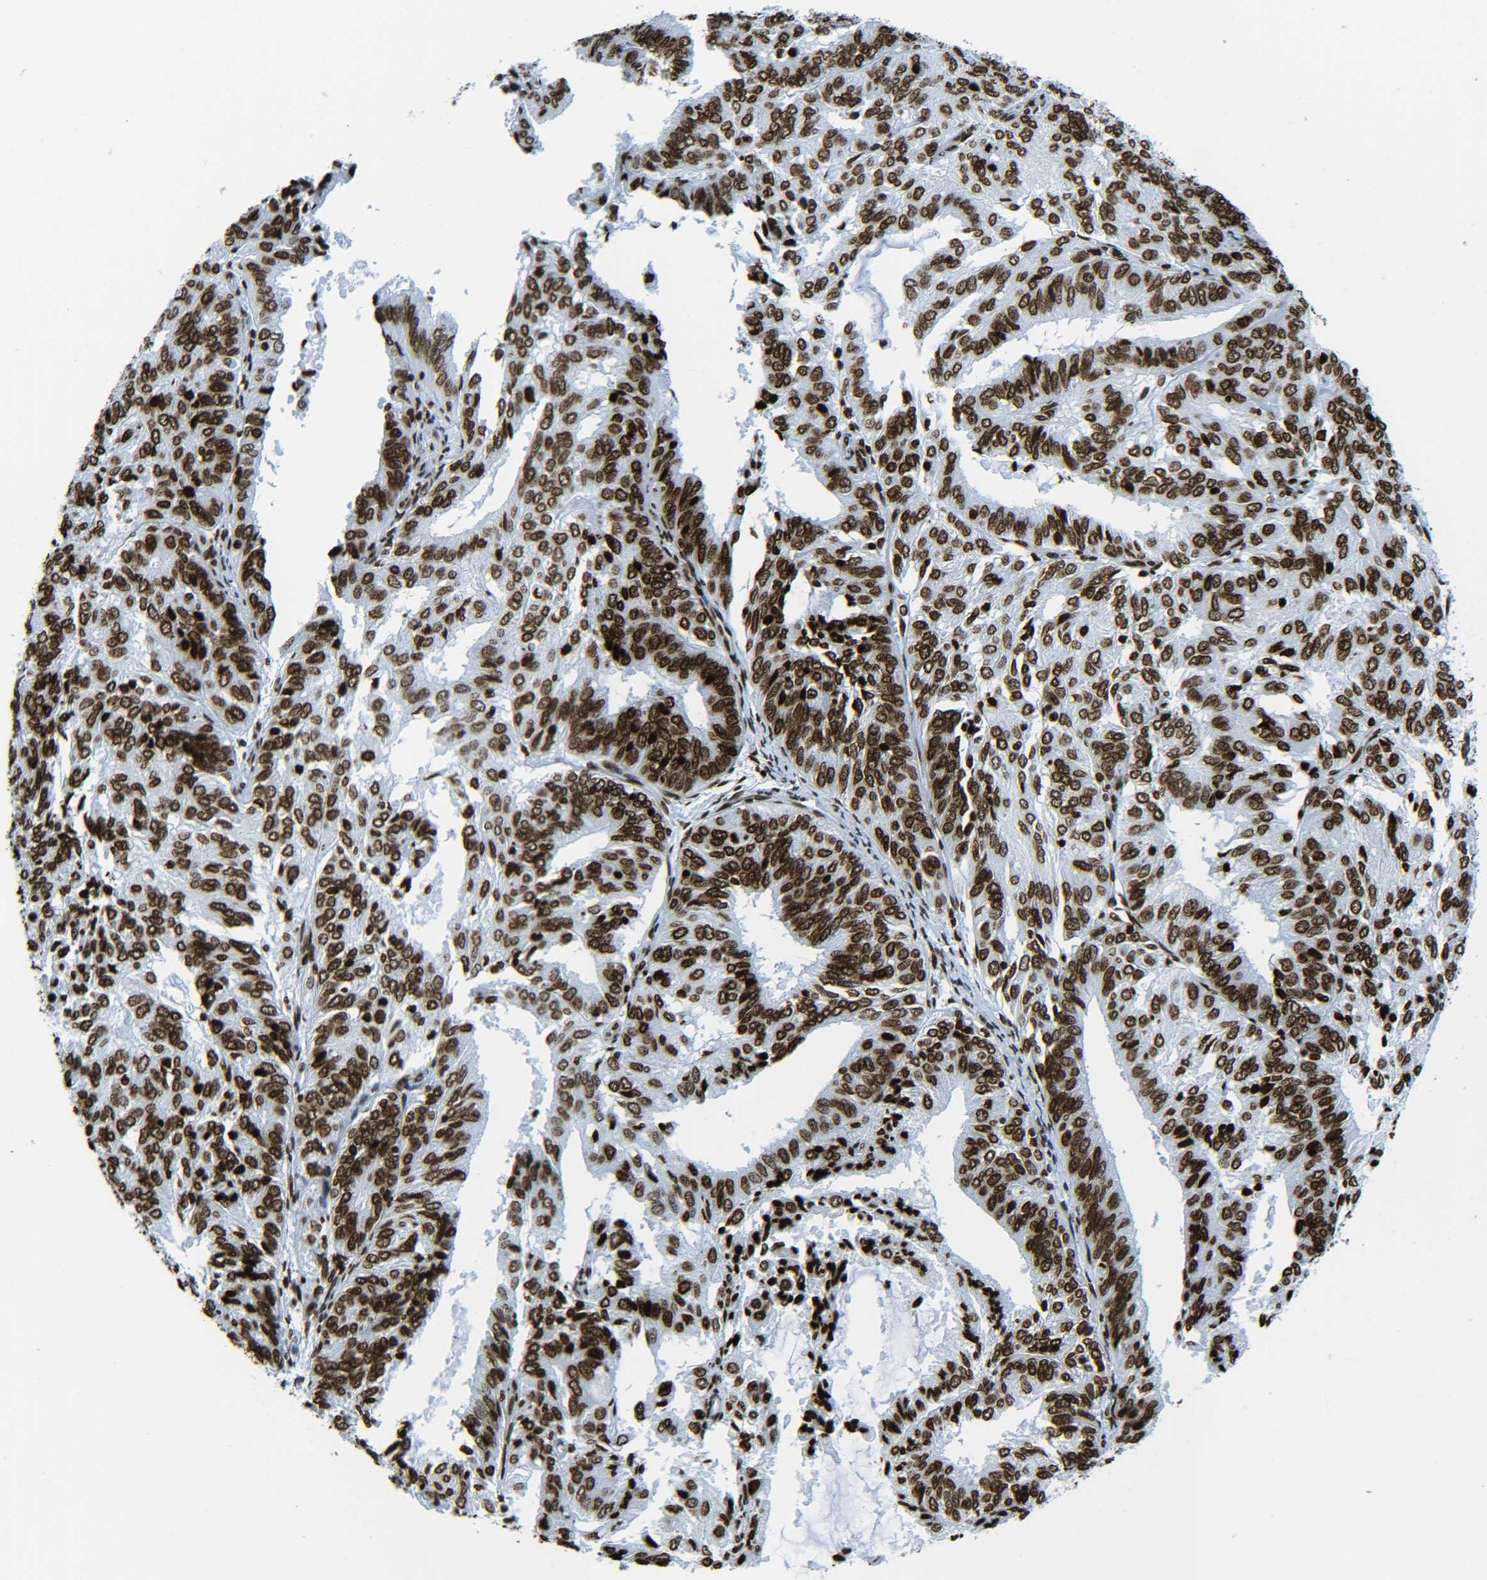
{"staining": {"intensity": "strong", "quantity": ">75%", "location": "nuclear"}, "tissue": "endometrial cancer", "cell_type": "Tumor cells", "image_type": "cancer", "snomed": [{"axis": "morphology", "description": "Adenocarcinoma, NOS"}, {"axis": "topography", "description": "Uterus"}], "caption": "Immunohistochemistry (IHC) histopathology image of endometrial adenocarcinoma stained for a protein (brown), which displays high levels of strong nuclear positivity in about >75% of tumor cells.", "gene": "H2AX", "patient": {"sex": "female", "age": 60}}